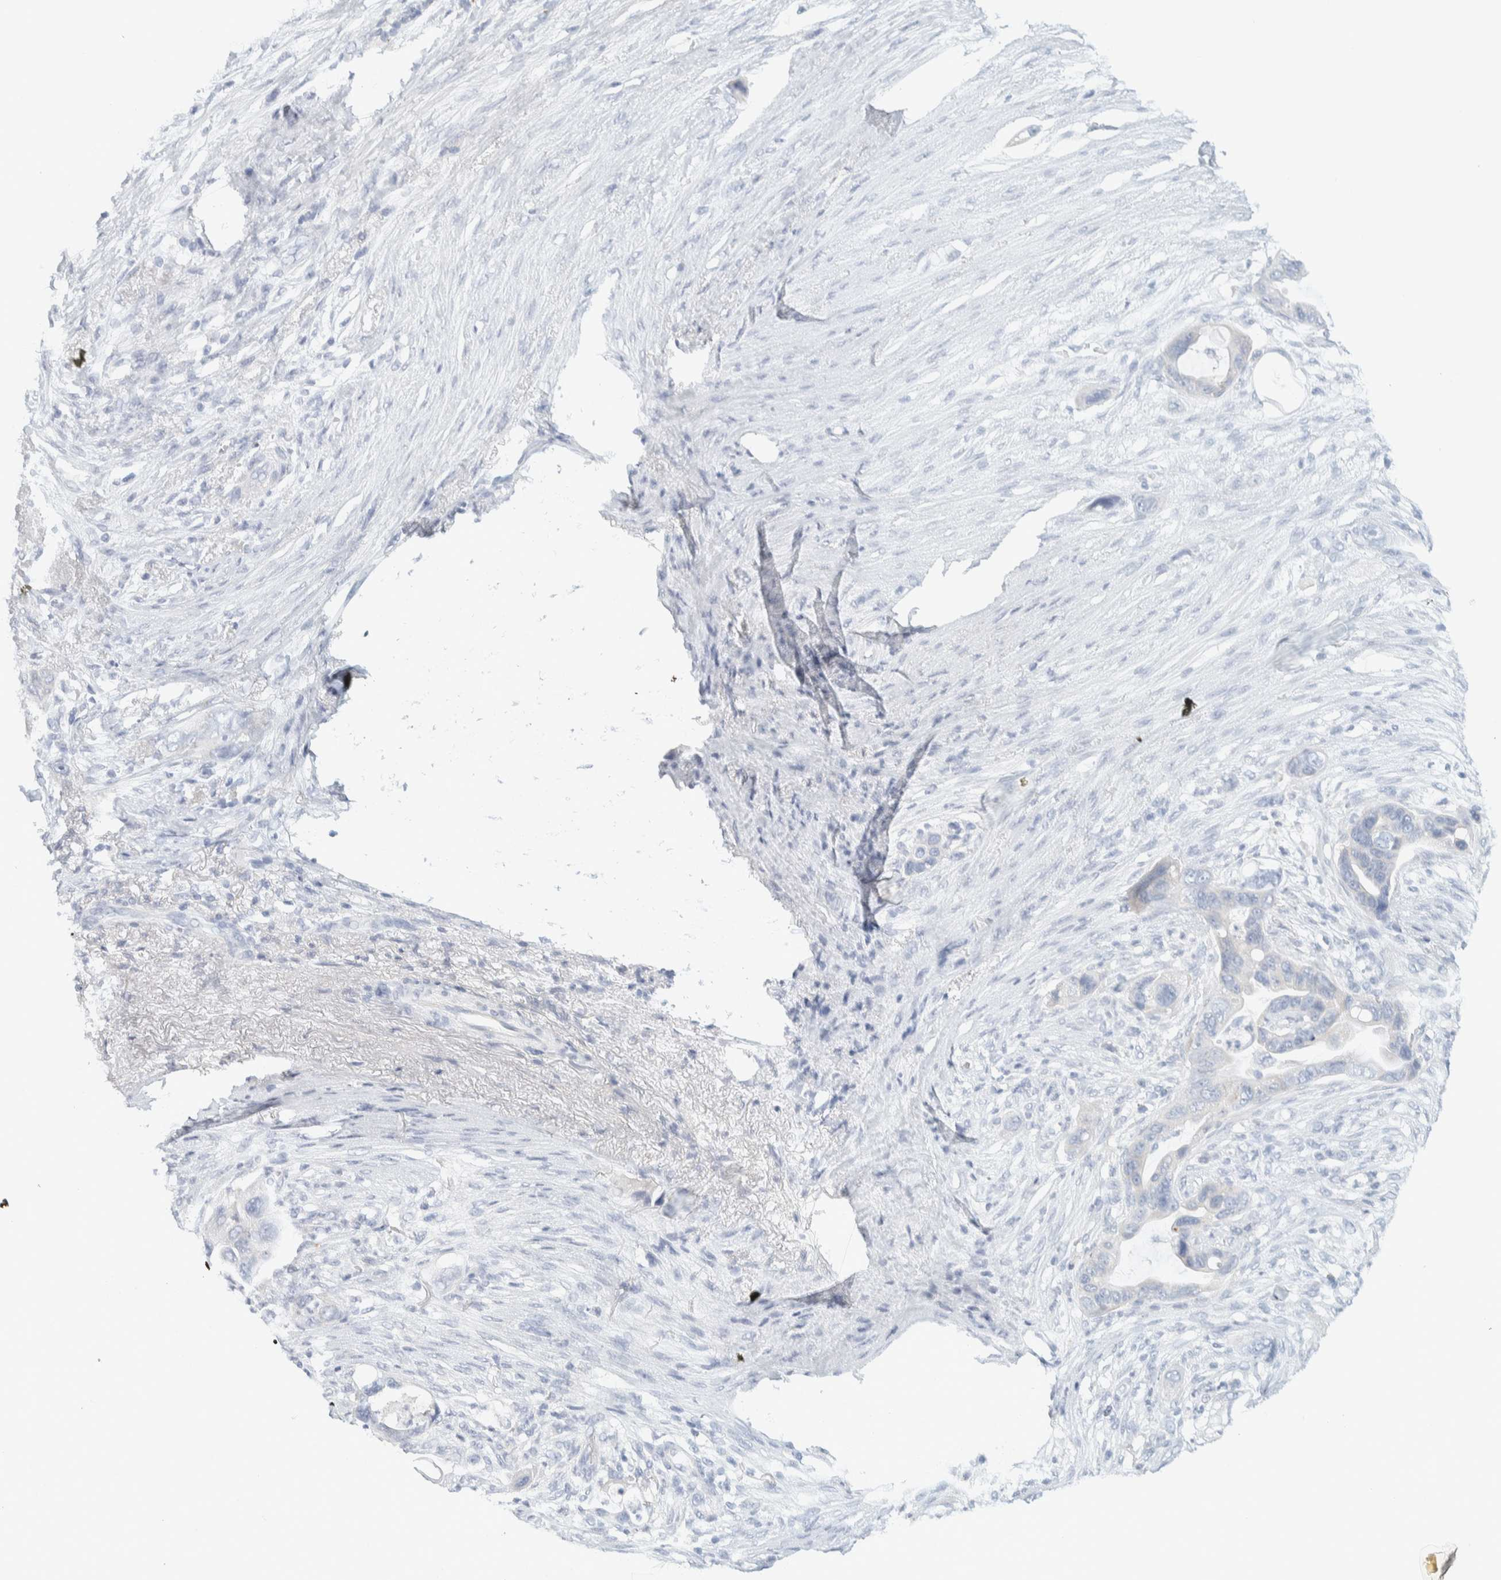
{"staining": {"intensity": "negative", "quantity": "none", "location": "none"}, "tissue": "pancreatic cancer", "cell_type": "Tumor cells", "image_type": "cancer", "snomed": [{"axis": "morphology", "description": "Adenocarcinoma, NOS"}, {"axis": "topography", "description": "Pancreas"}], "caption": "This is a image of IHC staining of adenocarcinoma (pancreatic), which shows no positivity in tumor cells.", "gene": "ALOX12B", "patient": {"sex": "female", "age": 72}}